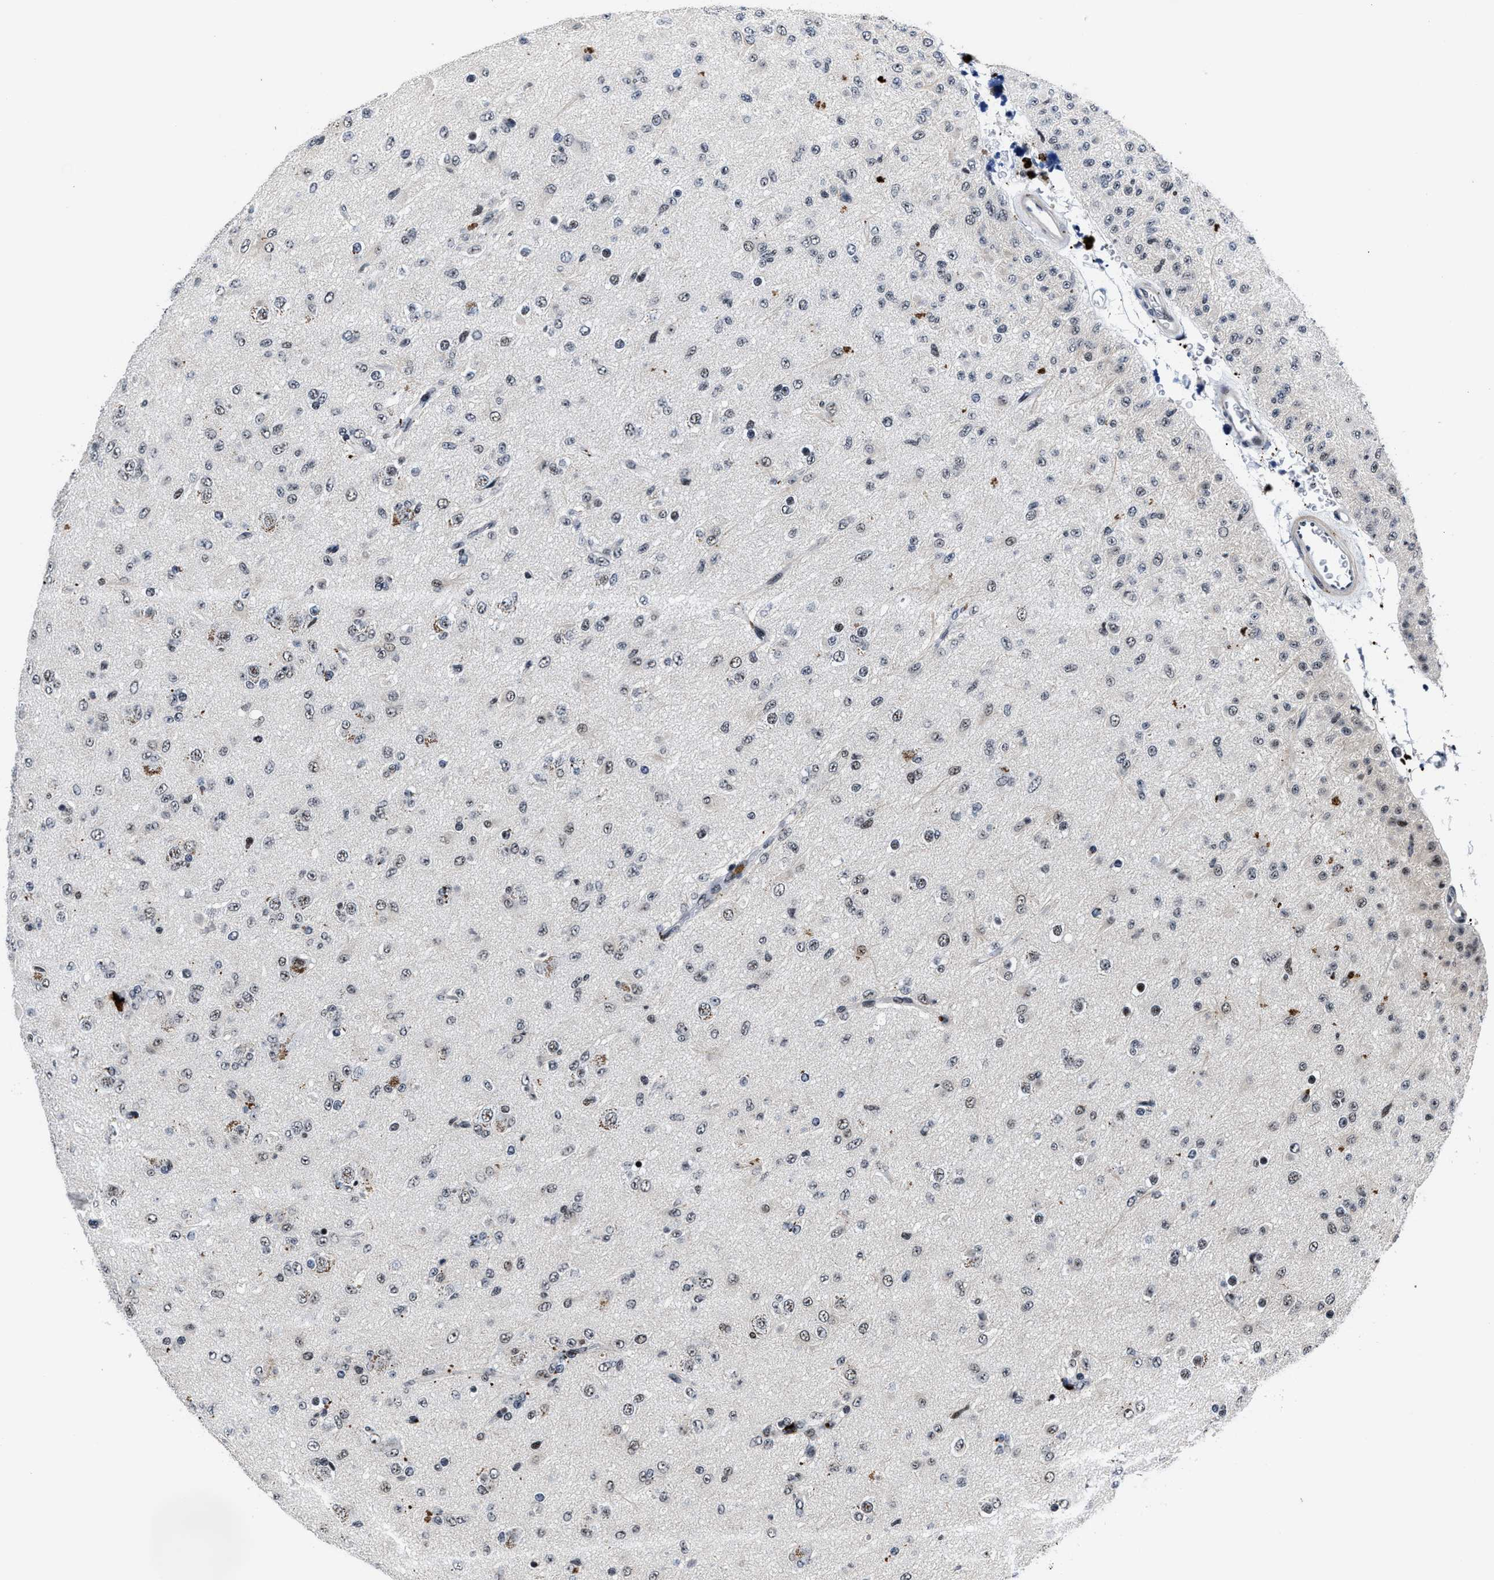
{"staining": {"intensity": "weak", "quantity": "<25%", "location": "nuclear"}, "tissue": "glioma", "cell_type": "Tumor cells", "image_type": "cancer", "snomed": [{"axis": "morphology", "description": "Glioma, malignant, Low grade"}, {"axis": "topography", "description": "Brain"}], "caption": "This is an immunohistochemistry (IHC) image of malignant glioma (low-grade). There is no expression in tumor cells.", "gene": "ZNF233", "patient": {"sex": "male", "age": 65}}